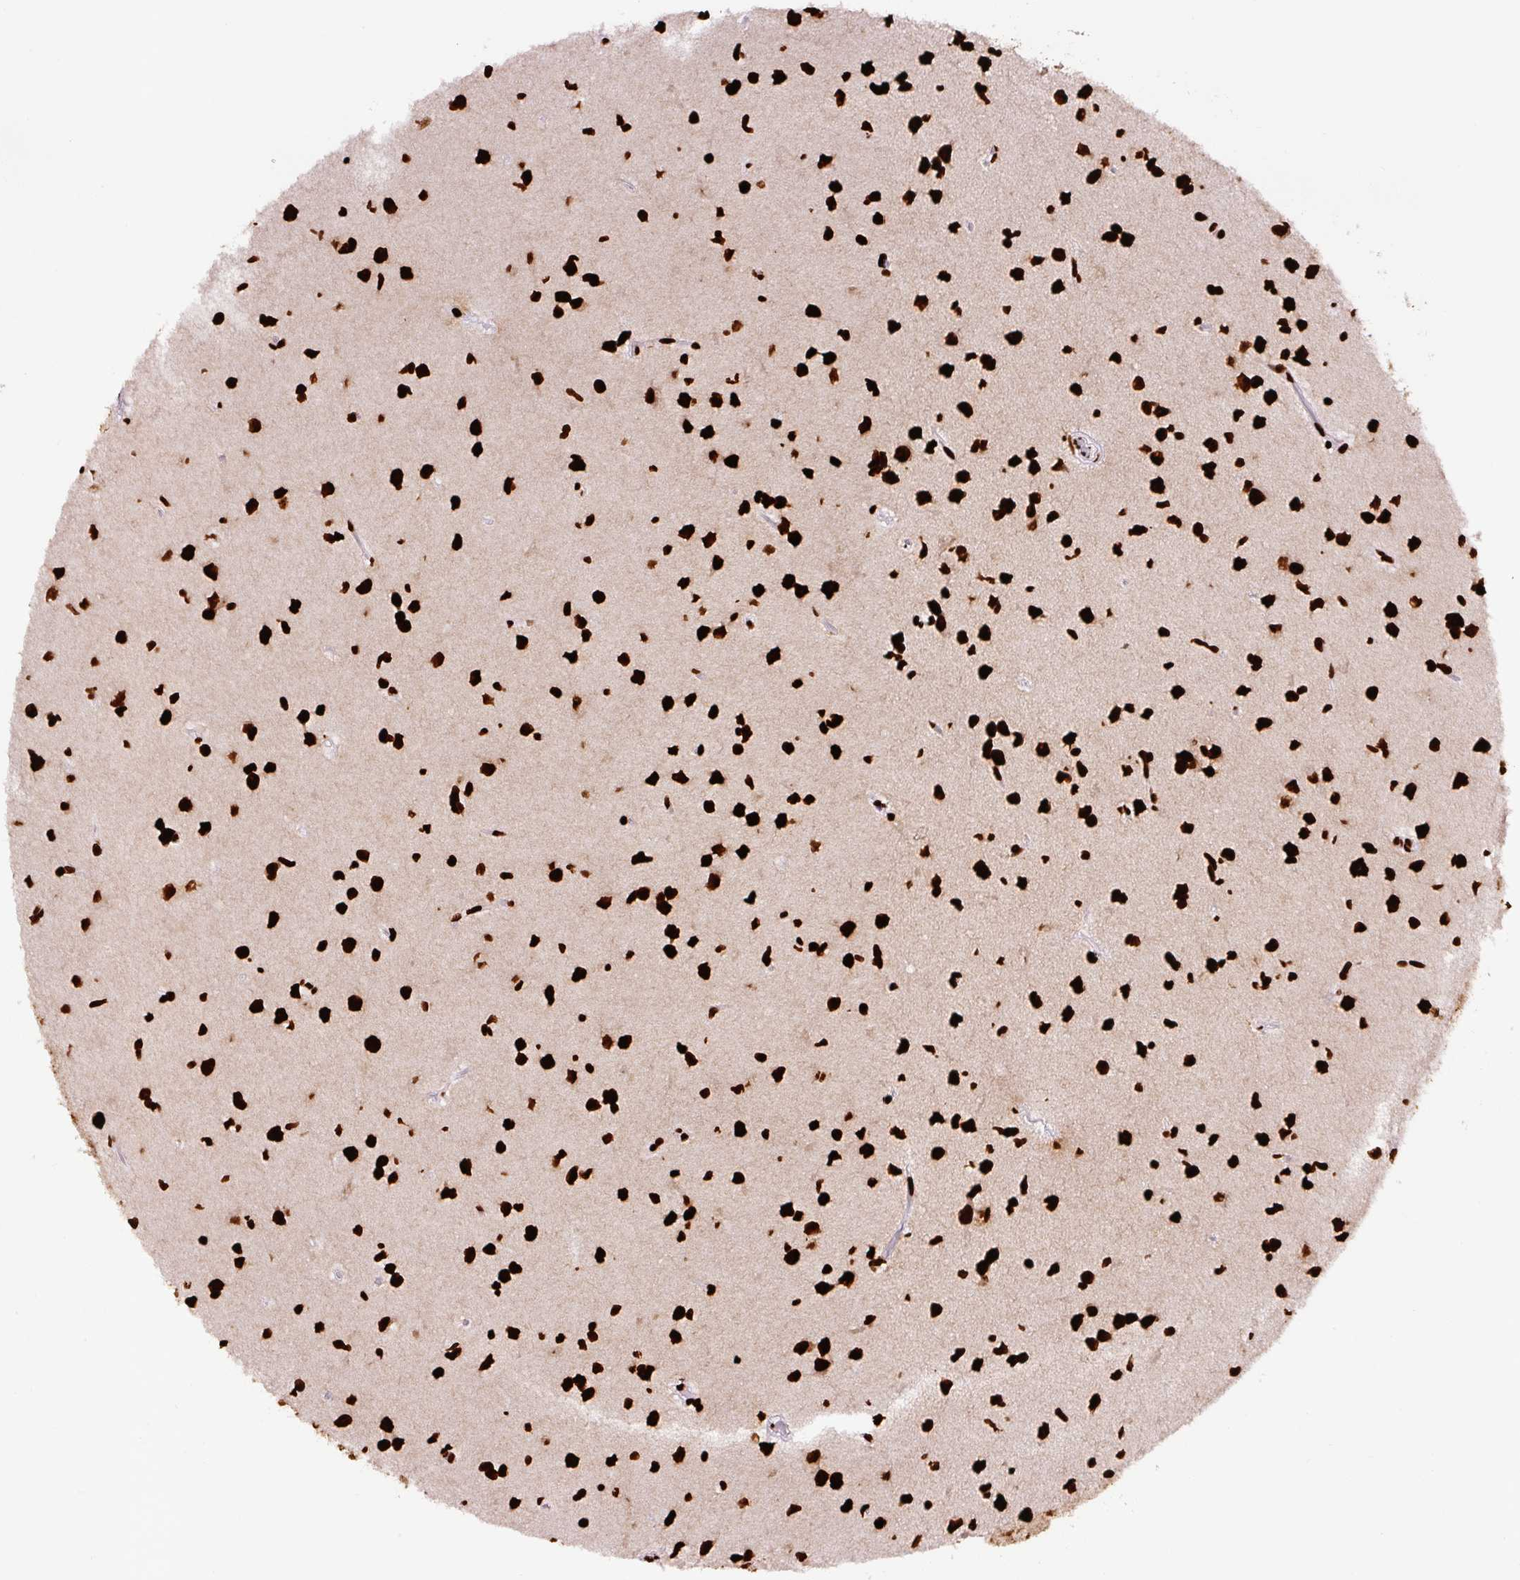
{"staining": {"intensity": "strong", "quantity": ">75%", "location": "nuclear"}, "tissue": "glioma", "cell_type": "Tumor cells", "image_type": "cancer", "snomed": [{"axis": "morphology", "description": "Glioma, malignant, High grade"}, {"axis": "topography", "description": "Brain"}], "caption": "A brown stain labels strong nuclear positivity of a protein in malignant glioma (high-grade) tumor cells.", "gene": "FUS", "patient": {"sex": "male", "age": 23}}